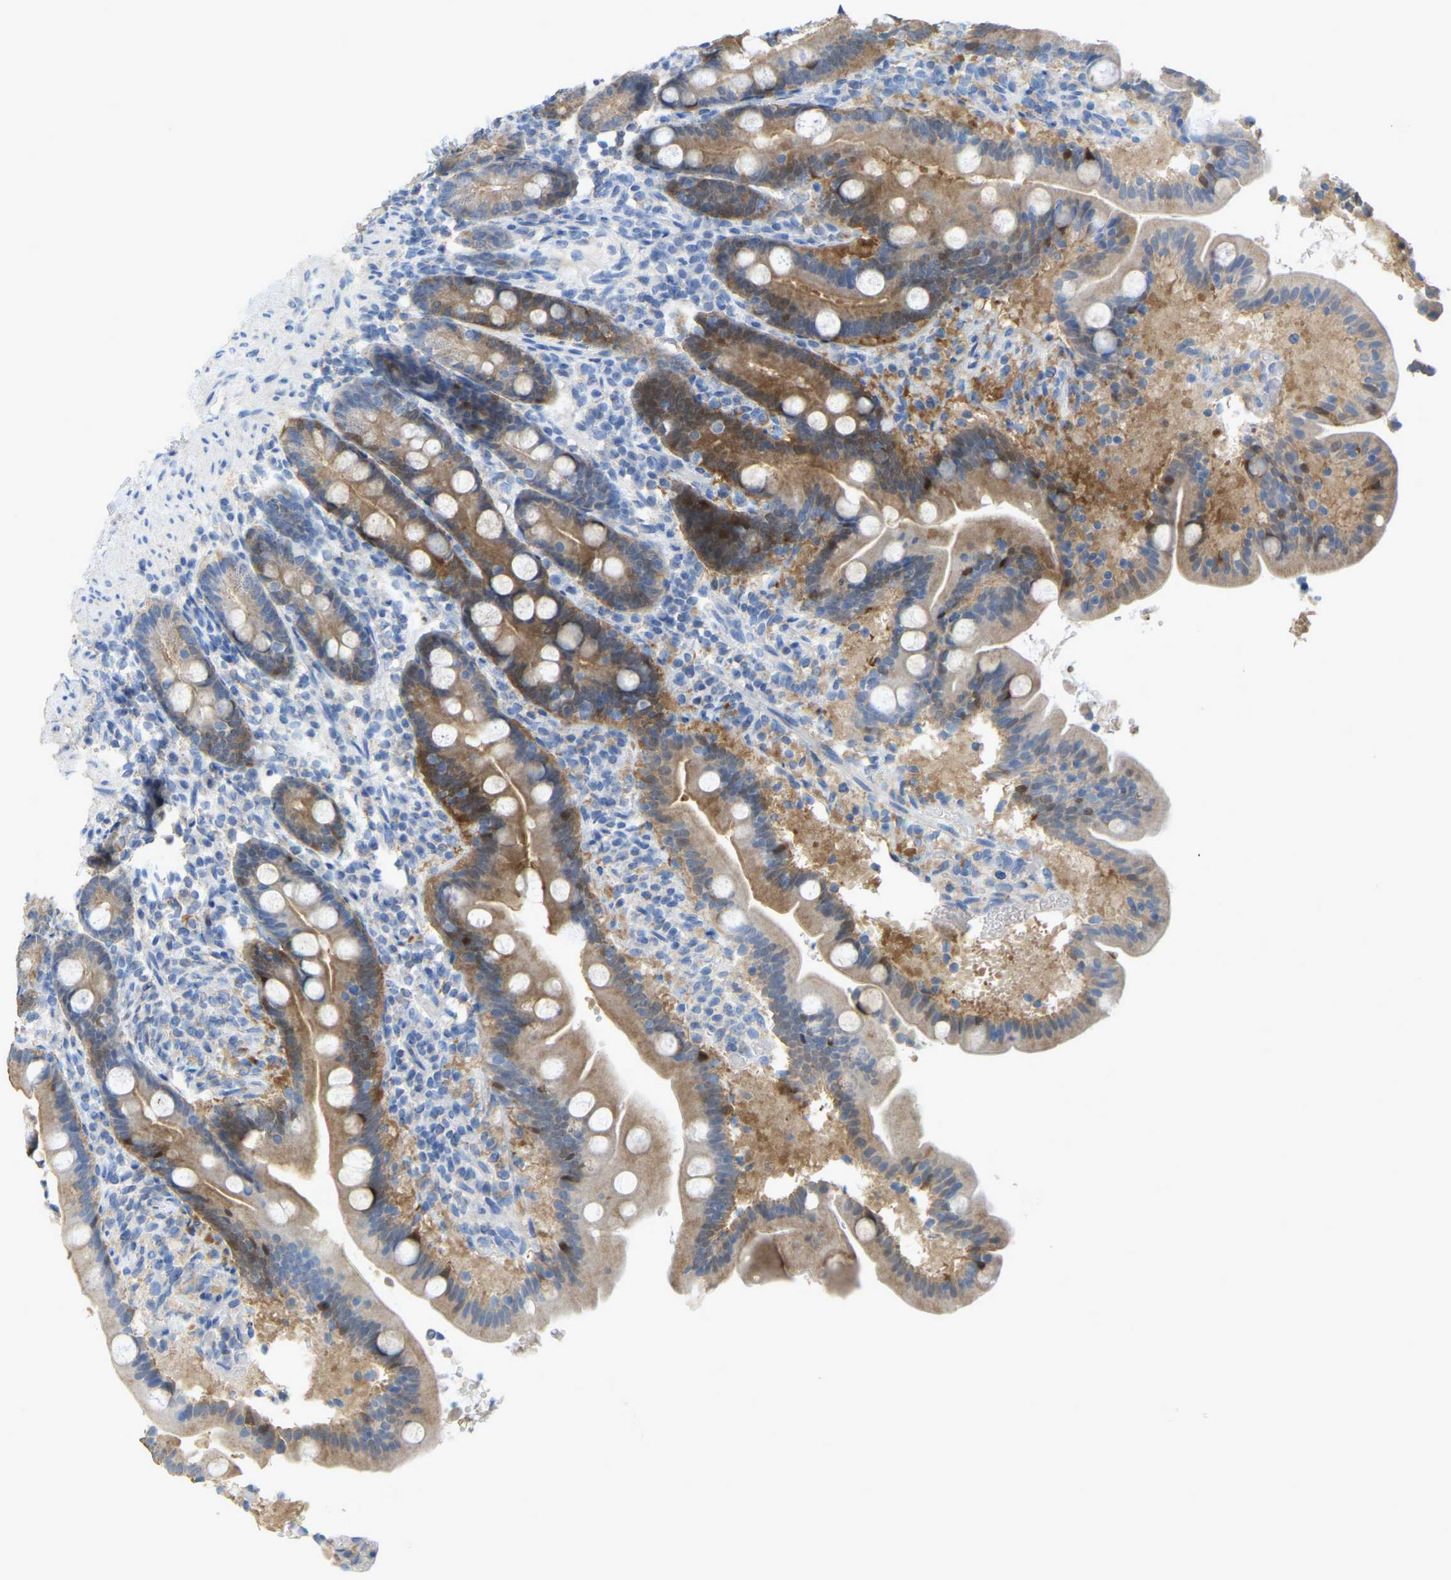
{"staining": {"intensity": "strong", "quantity": "25%-75%", "location": "cytoplasmic/membranous"}, "tissue": "duodenum", "cell_type": "Glandular cells", "image_type": "normal", "snomed": [{"axis": "morphology", "description": "Normal tissue, NOS"}, {"axis": "topography", "description": "Duodenum"}], "caption": "This is an image of IHC staining of benign duodenum, which shows strong expression in the cytoplasmic/membranous of glandular cells.", "gene": "SERPINB5", "patient": {"sex": "male", "age": 54}}